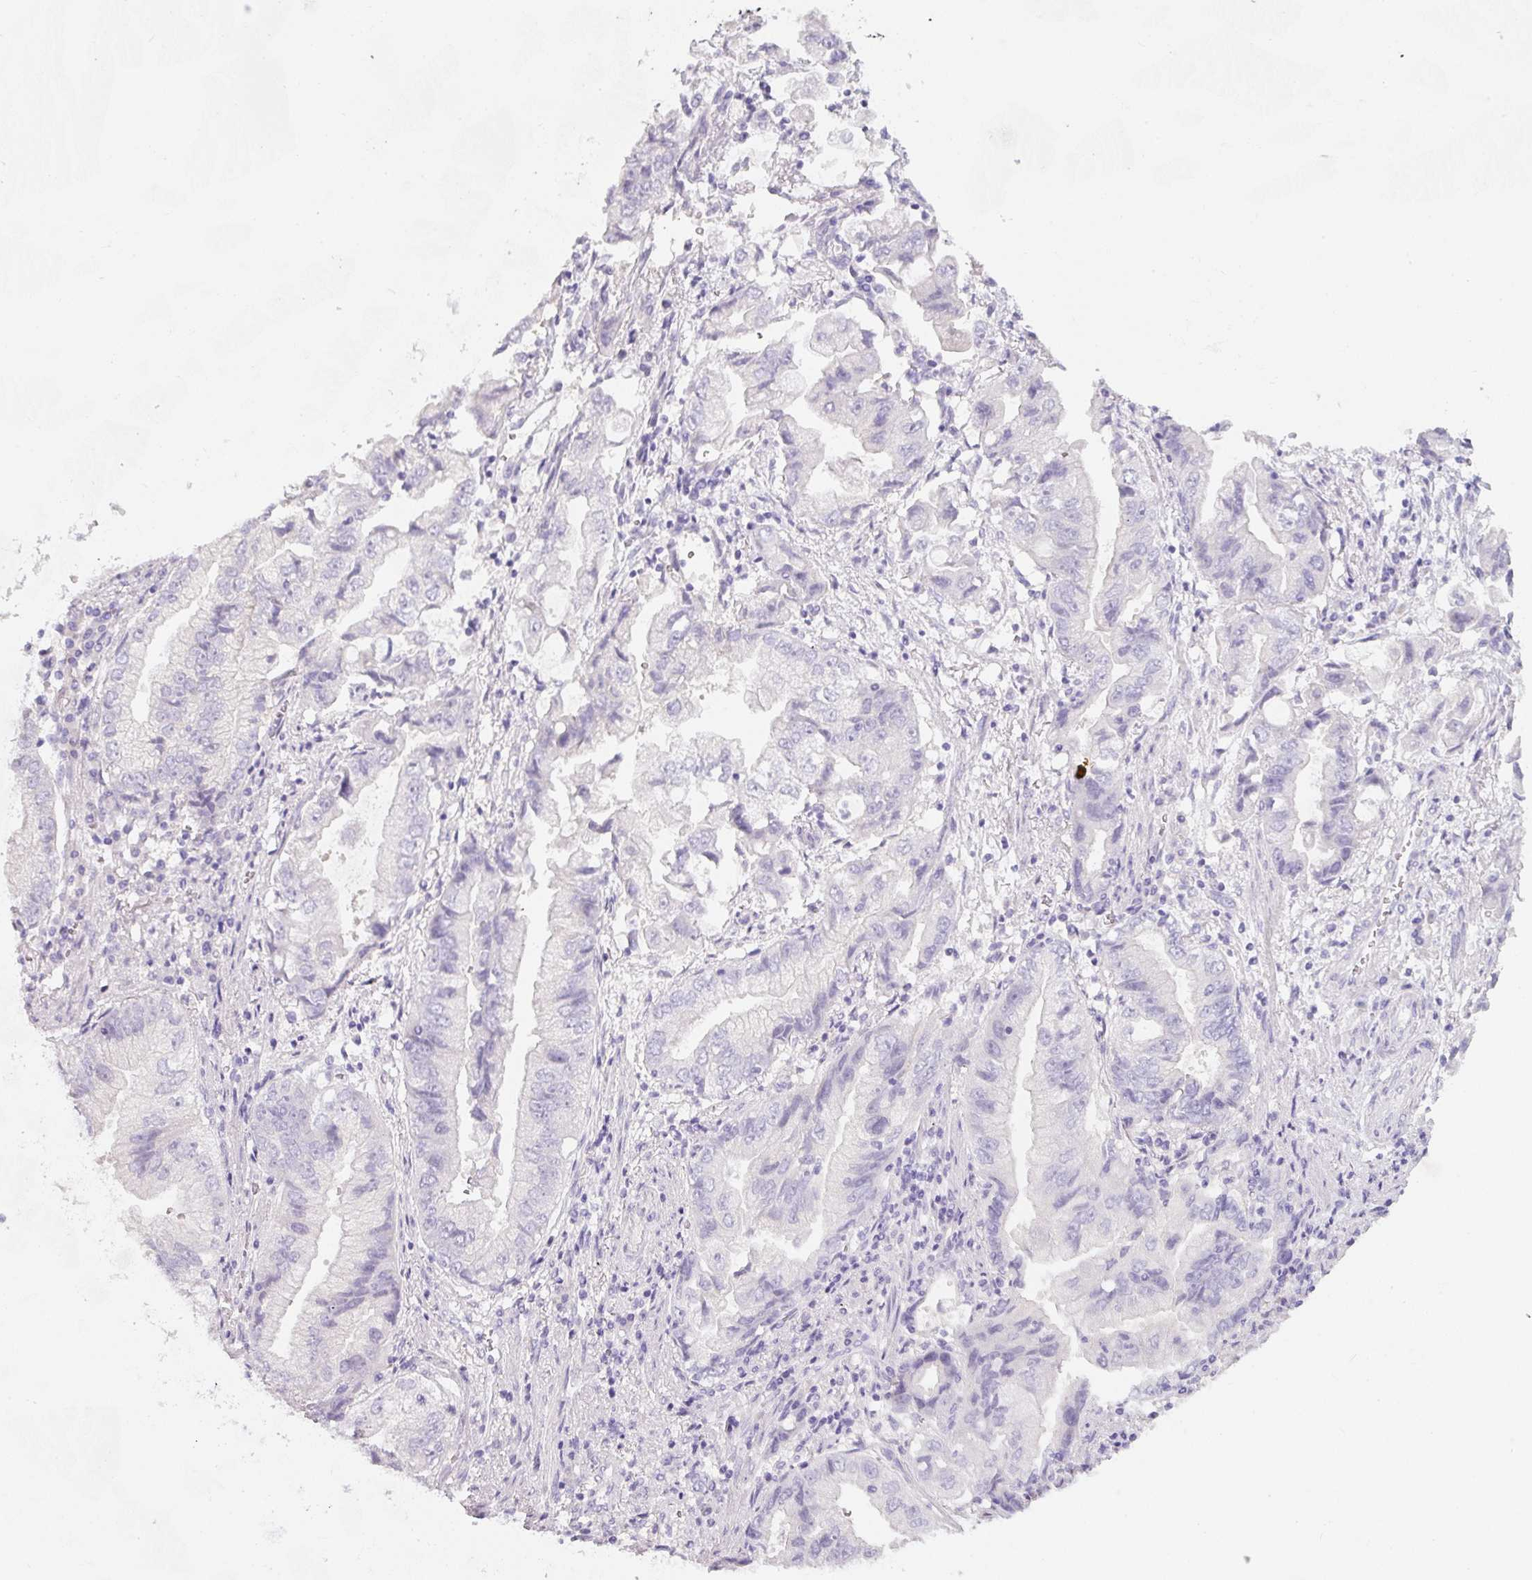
{"staining": {"intensity": "negative", "quantity": "none", "location": "none"}, "tissue": "stomach cancer", "cell_type": "Tumor cells", "image_type": "cancer", "snomed": [{"axis": "morphology", "description": "Adenocarcinoma, NOS"}, {"axis": "topography", "description": "Stomach"}], "caption": "Immunohistochemical staining of stomach cancer (adenocarcinoma) demonstrates no significant positivity in tumor cells.", "gene": "SLC2A2", "patient": {"sex": "male", "age": 62}}